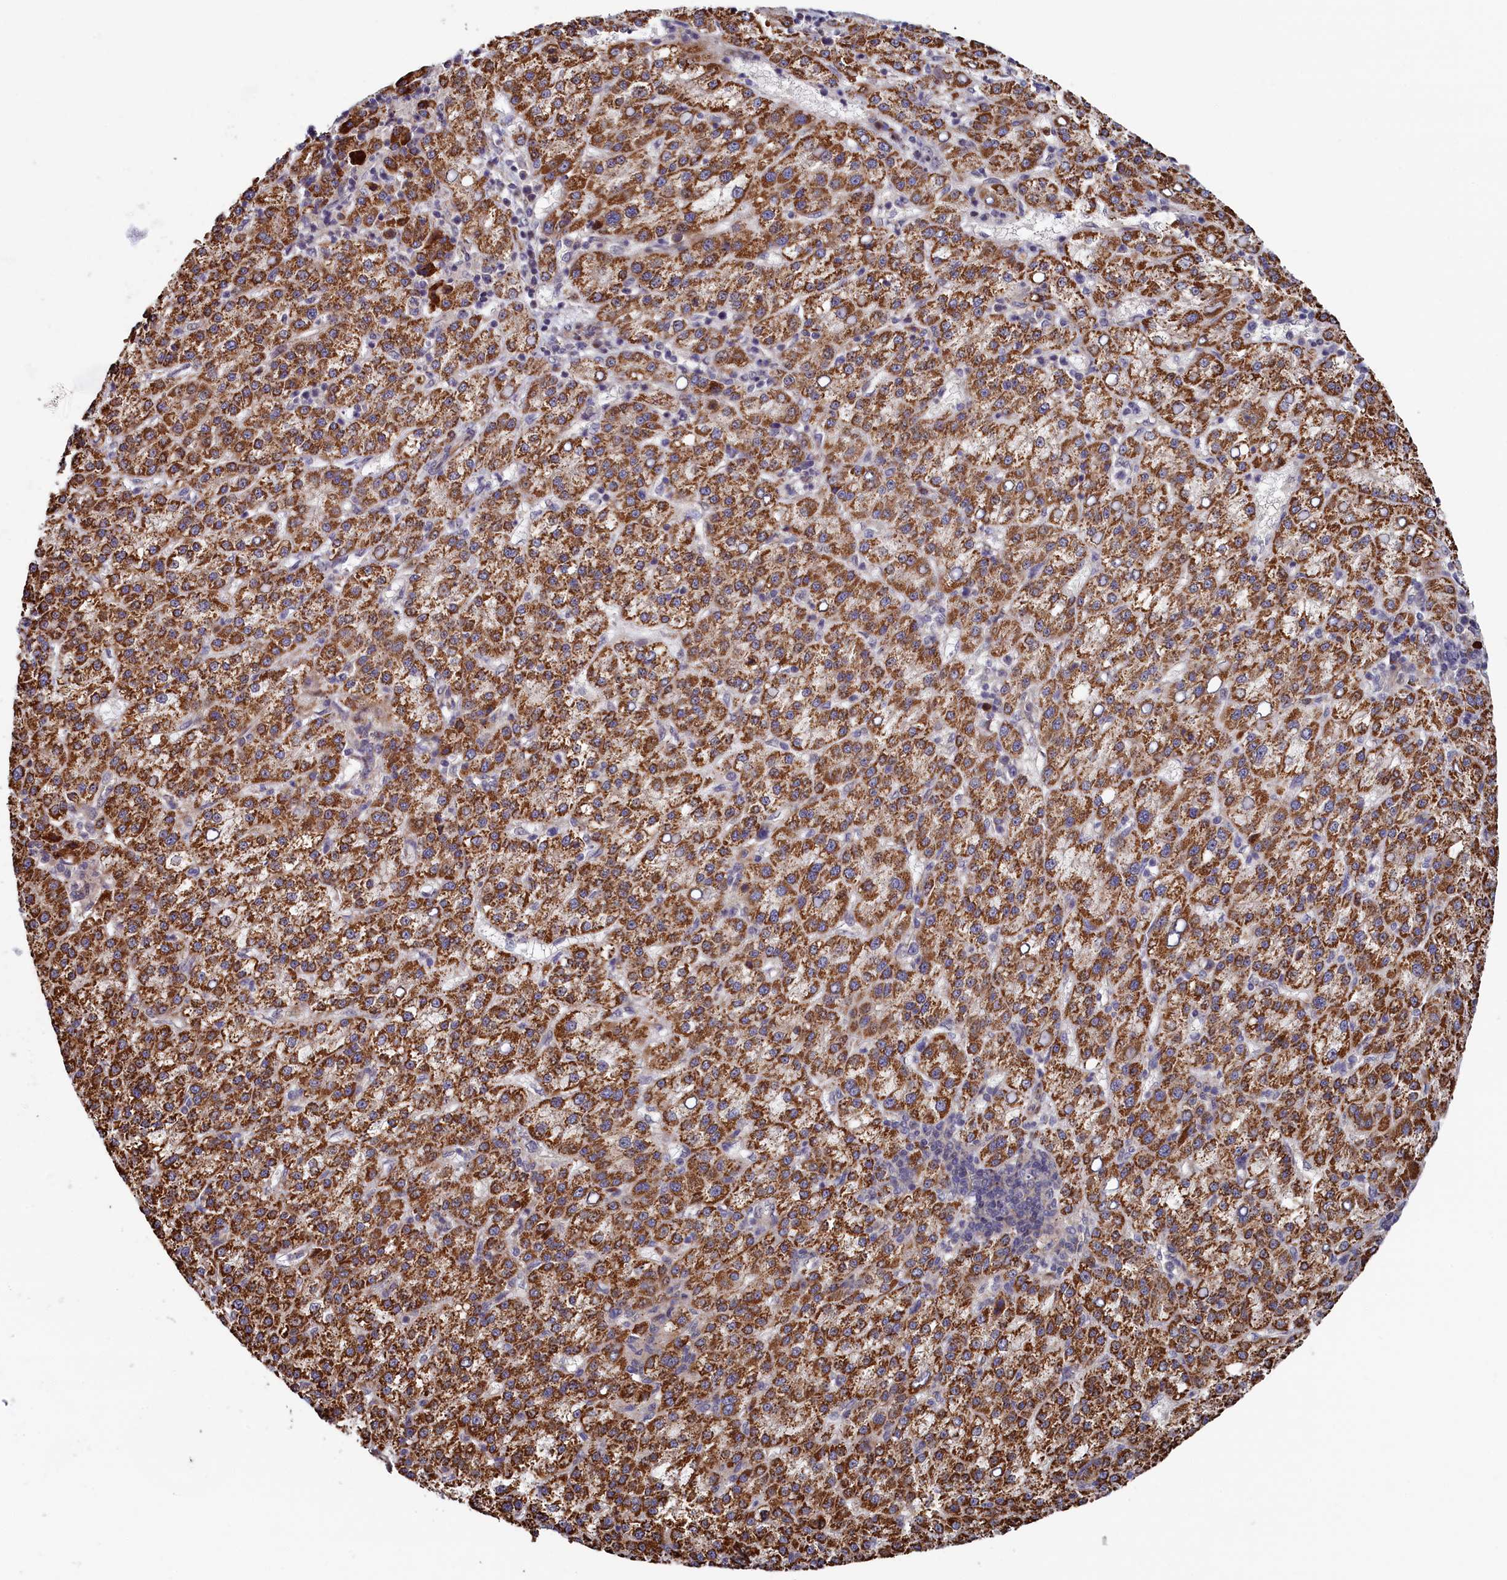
{"staining": {"intensity": "strong", "quantity": ">75%", "location": "cytoplasmic/membranous"}, "tissue": "liver cancer", "cell_type": "Tumor cells", "image_type": "cancer", "snomed": [{"axis": "morphology", "description": "Carcinoma, Hepatocellular, NOS"}, {"axis": "topography", "description": "Liver"}], "caption": "Hepatocellular carcinoma (liver) tissue reveals strong cytoplasmic/membranous staining in about >75% of tumor cells (DAB IHC with brightfield microscopy, high magnification).", "gene": "PIK3C3", "patient": {"sex": "female", "age": 58}}